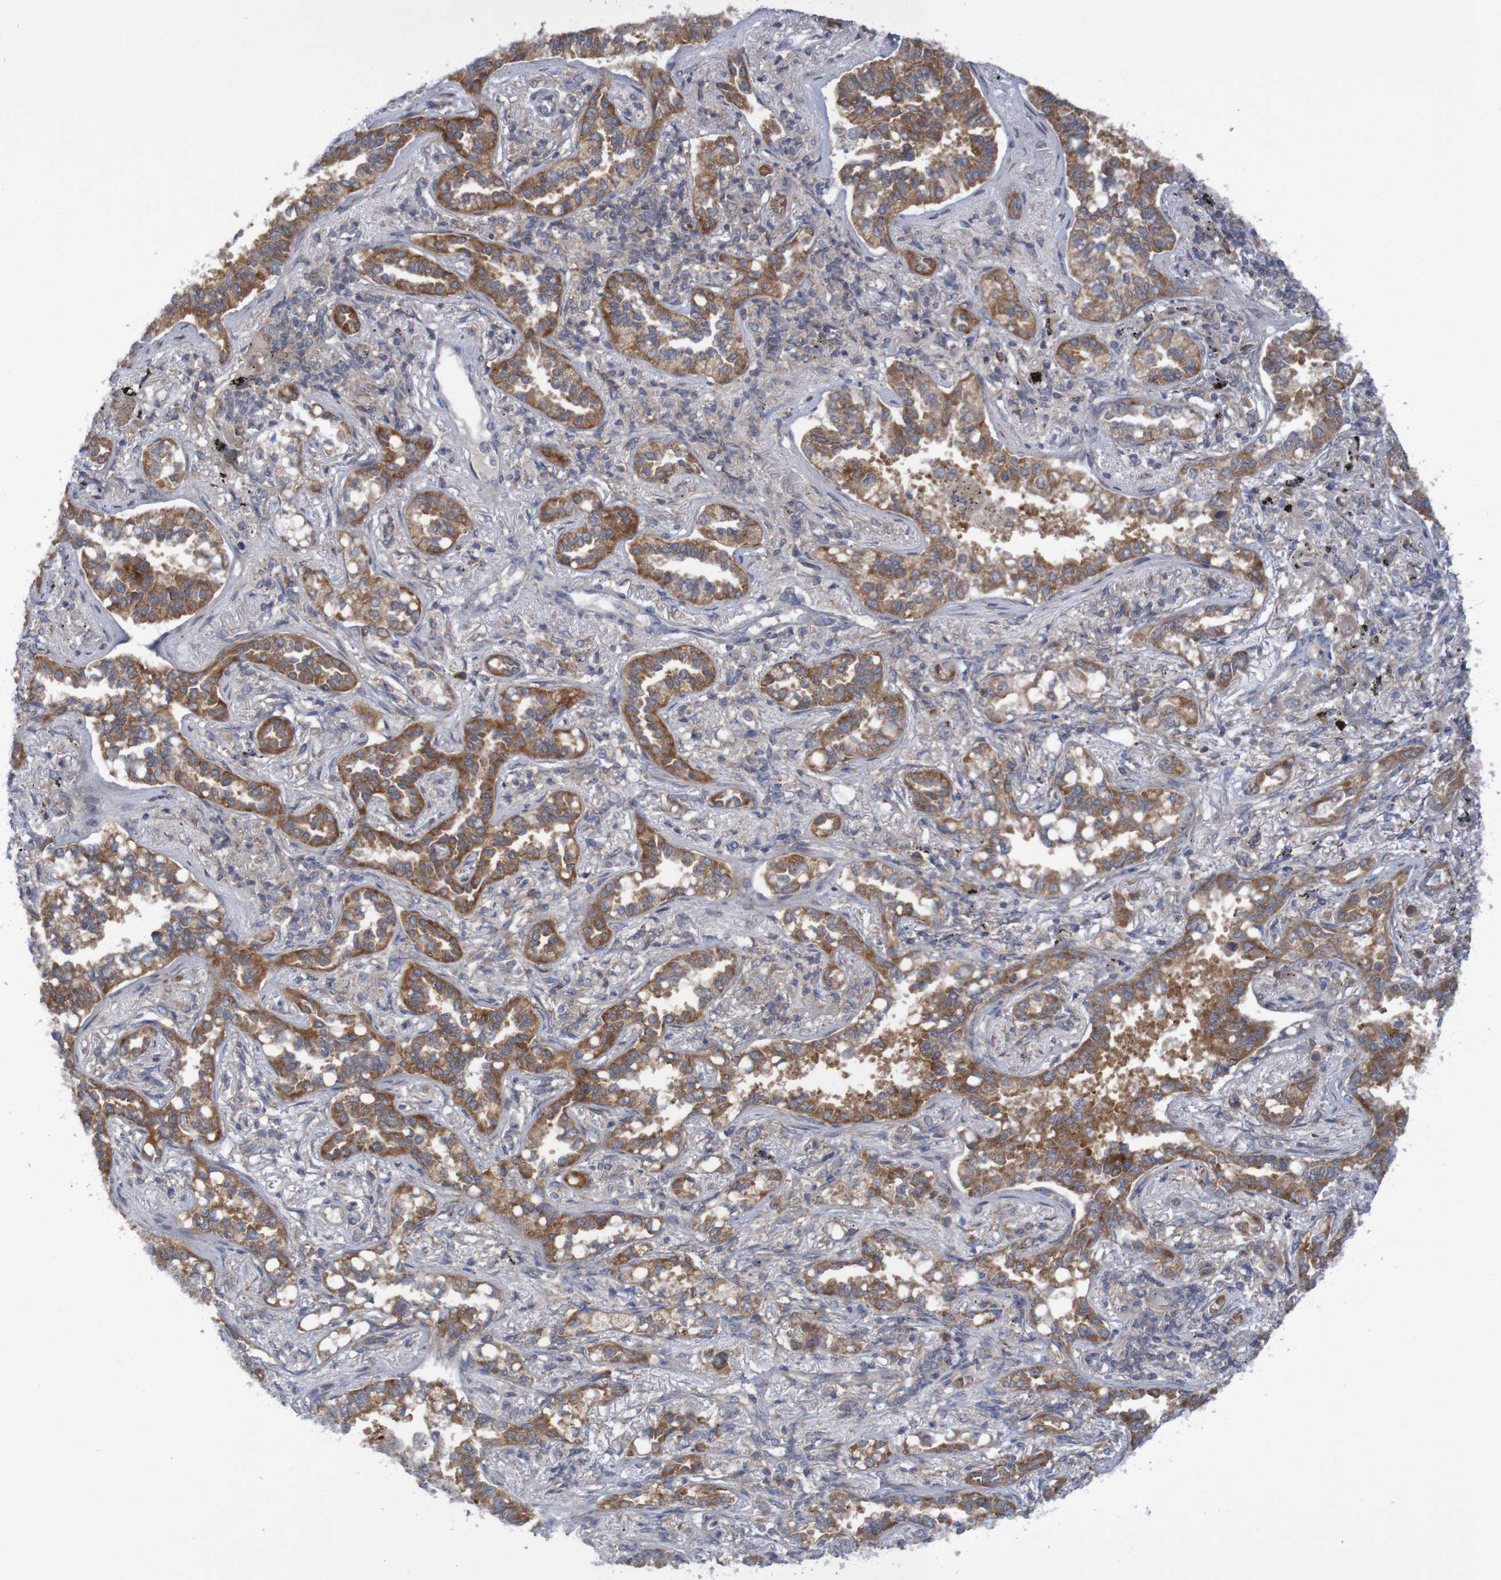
{"staining": {"intensity": "strong", "quantity": ">75%", "location": "cytoplasmic/membranous"}, "tissue": "lung cancer", "cell_type": "Tumor cells", "image_type": "cancer", "snomed": [{"axis": "morphology", "description": "Normal tissue, NOS"}, {"axis": "morphology", "description": "Adenocarcinoma, NOS"}, {"axis": "topography", "description": "Lung"}], "caption": "IHC of lung adenocarcinoma displays high levels of strong cytoplasmic/membranous positivity in about >75% of tumor cells. (brown staining indicates protein expression, while blue staining denotes nuclei).", "gene": "LRRC47", "patient": {"sex": "male", "age": 59}}